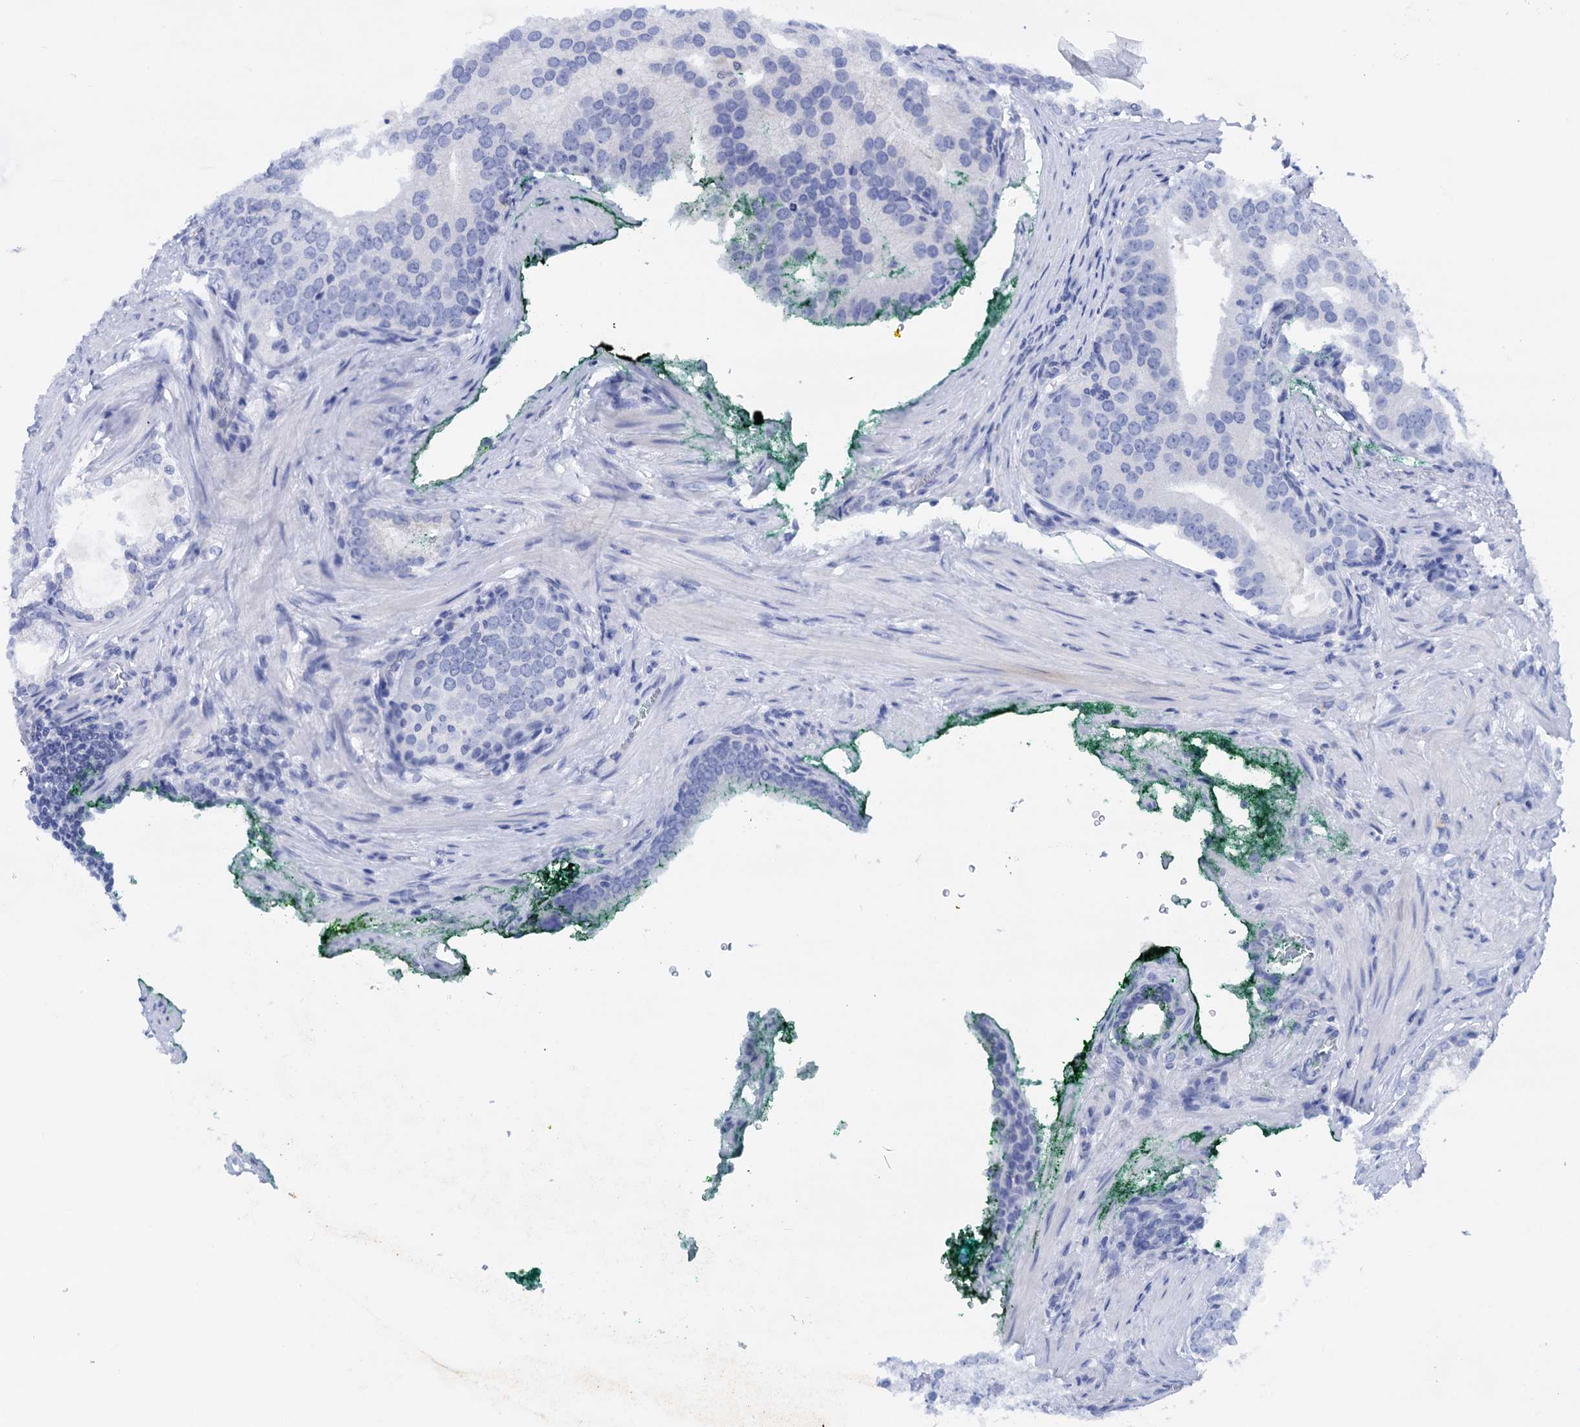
{"staining": {"intensity": "negative", "quantity": "none", "location": "none"}, "tissue": "prostate cancer", "cell_type": "Tumor cells", "image_type": "cancer", "snomed": [{"axis": "morphology", "description": "Adenocarcinoma, Low grade"}, {"axis": "topography", "description": "Prostate"}], "caption": "Prostate cancer (adenocarcinoma (low-grade)) was stained to show a protein in brown. There is no significant staining in tumor cells. (Brightfield microscopy of DAB immunohistochemistry (IHC) at high magnification).", "gene": "ANKS3", "patient": {"sex": "male", "age": 71}}